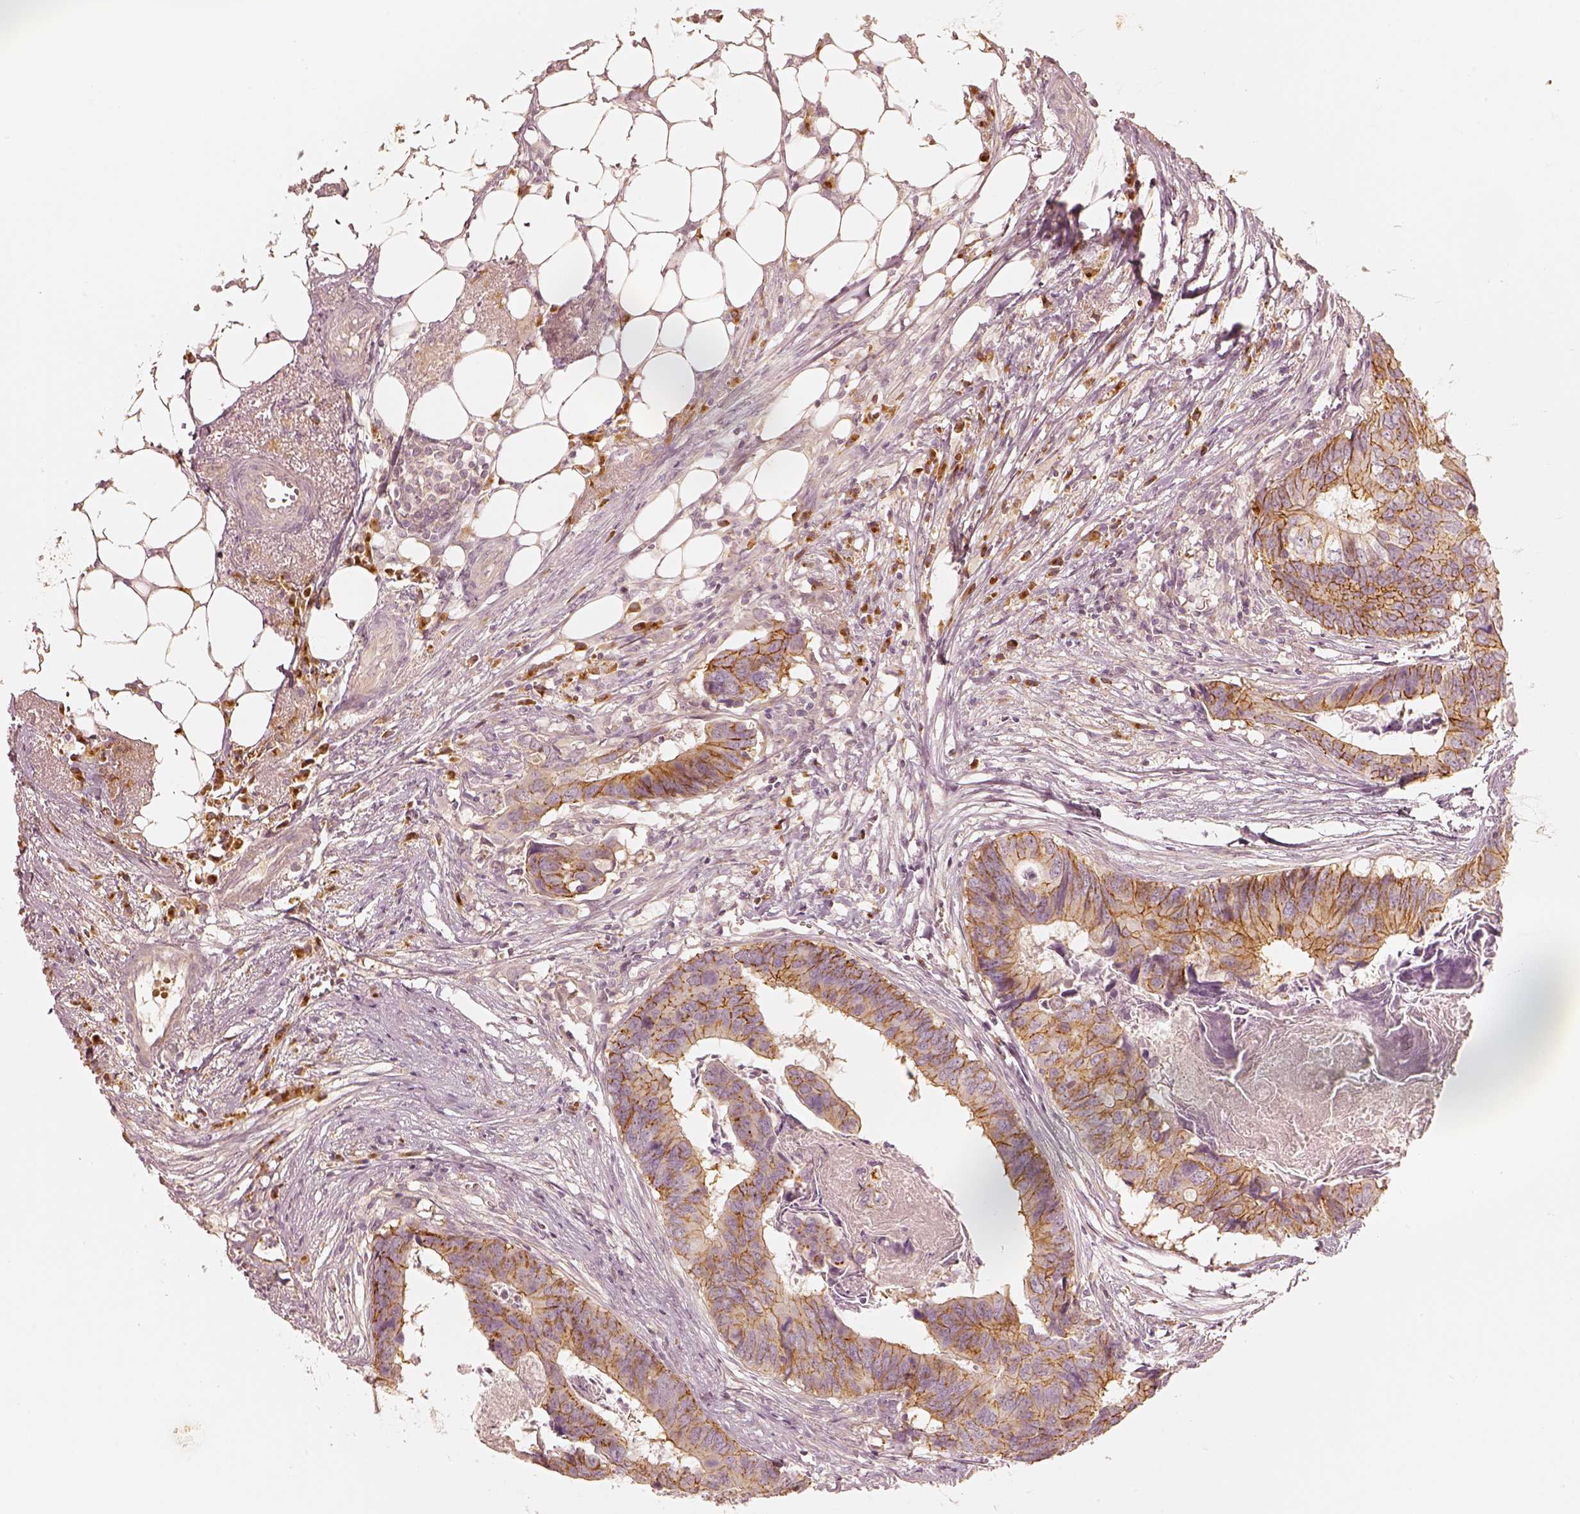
{"staining": {"intensity": "moderate", "quantity": ">75%", "location": "cytoplasmic/membranous"}, "tissue": "colorectal cancer", "cell_type": "Tumor cells", "image_type": "cancer", "snomed": [{"axis": "morphology", "description": "Adenocarcinoma, NOS"}, {"axis": "topography", "description": "Colon"}], "caption": "Immunohistochemistry (IHC) of adenocarcinoma (colorectal) reveals medium levels of moderate cytoplasmic/membranous expression in approximately >75% of tumor cells.", "gene": "GORASP2", "patient": {"sex": "female", "age": 82}}